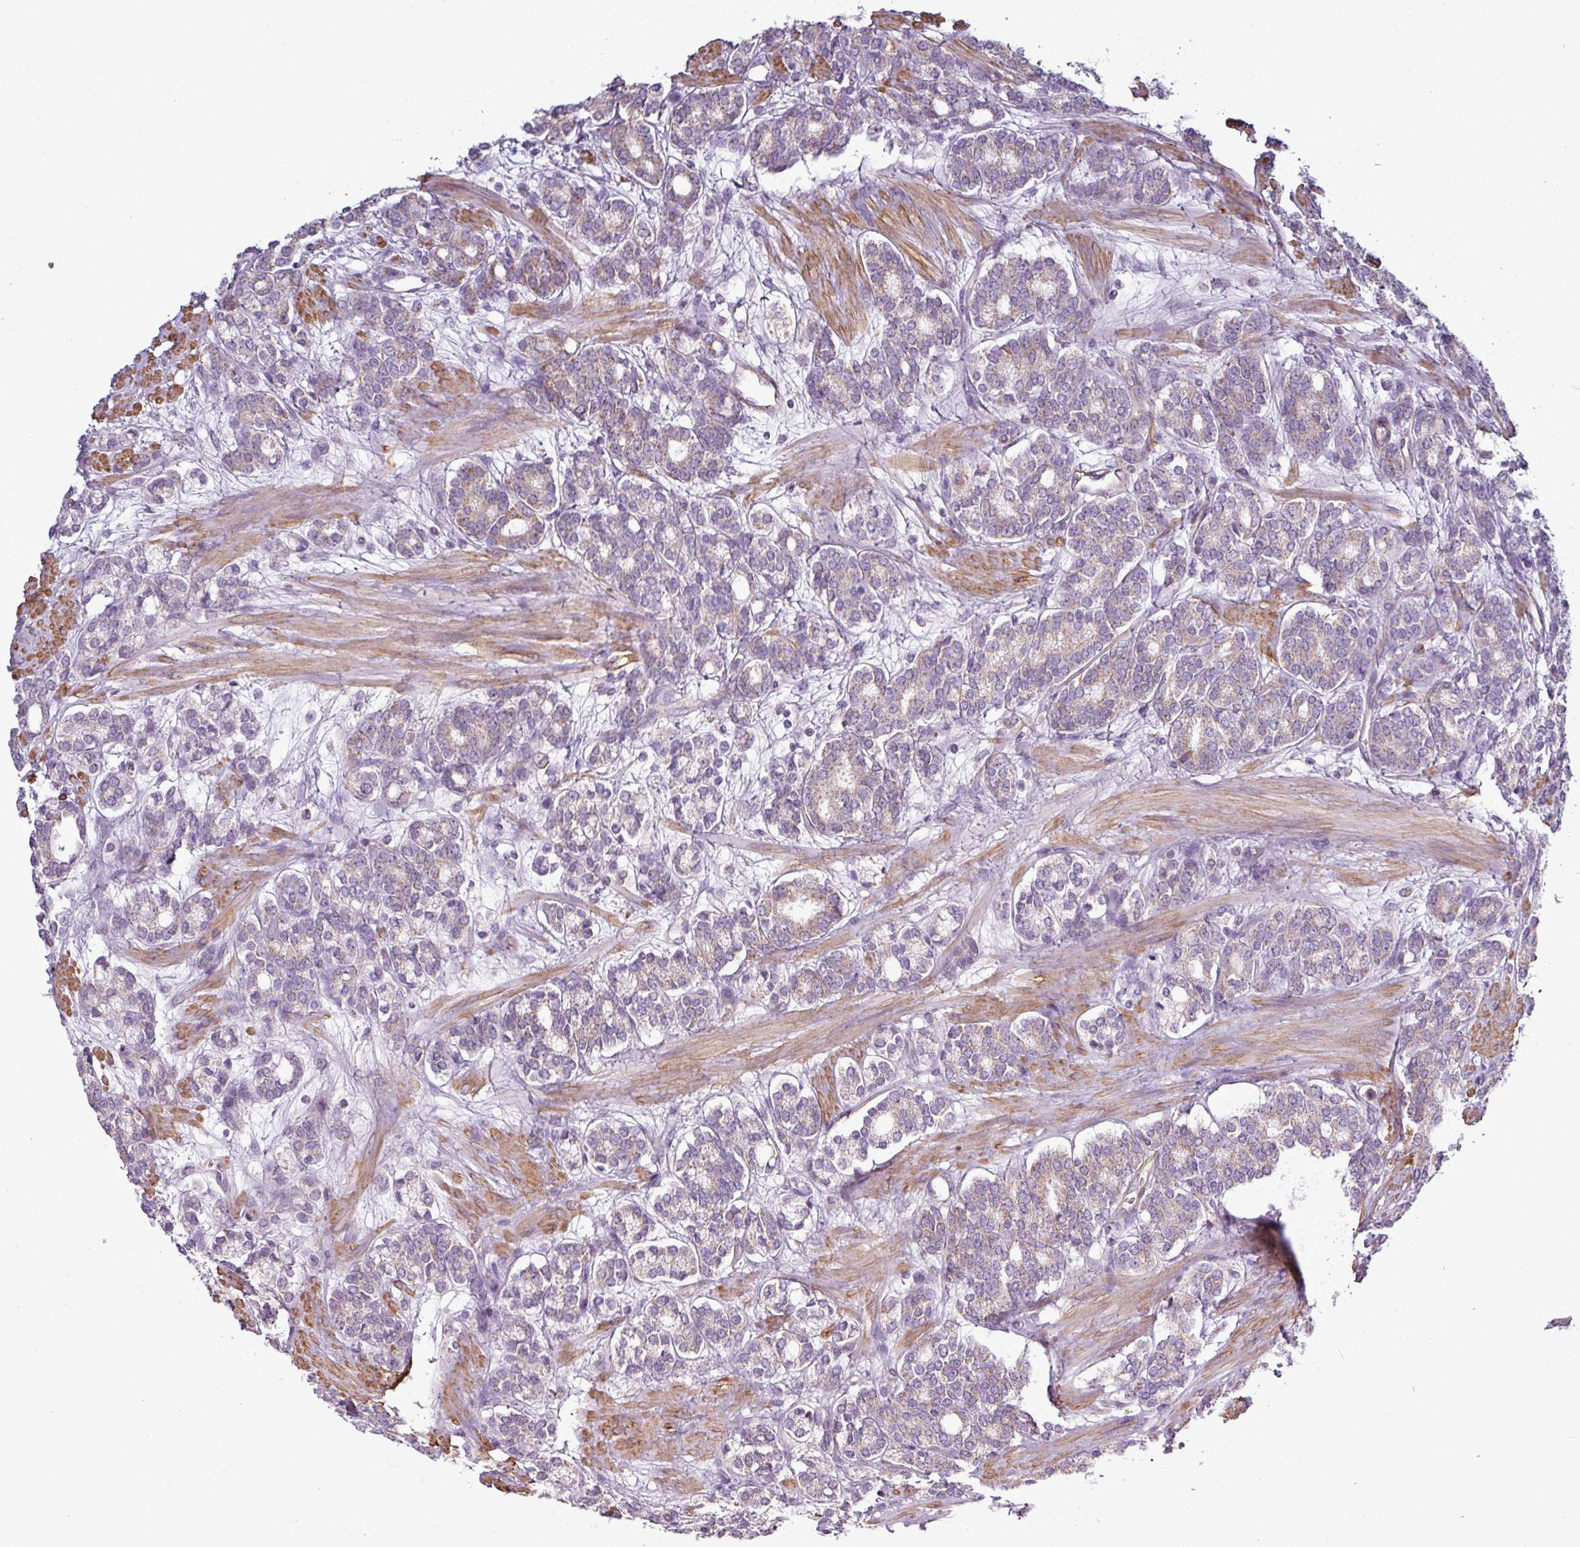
{"staining": {"intensity": "weak", "quantity": "<25%", "location": "cytoplasmic/membranous"}, "tissue": "prostate cancer", "cell_type": "Tumor cells", "image_type": "cancer", "snomed": [{"axis": "morphology", "description": "Adenocarcinoma, High grade"}, {"axis": "topography", "description": "Prostate"}], "caption": "Prostate high-grade adenocarcinoma was stained to show a protein in brown. There is no significant positivity in tumor cells.", "gene": "BTN2A2", "patient": {"sex": "male", "age": 62}}